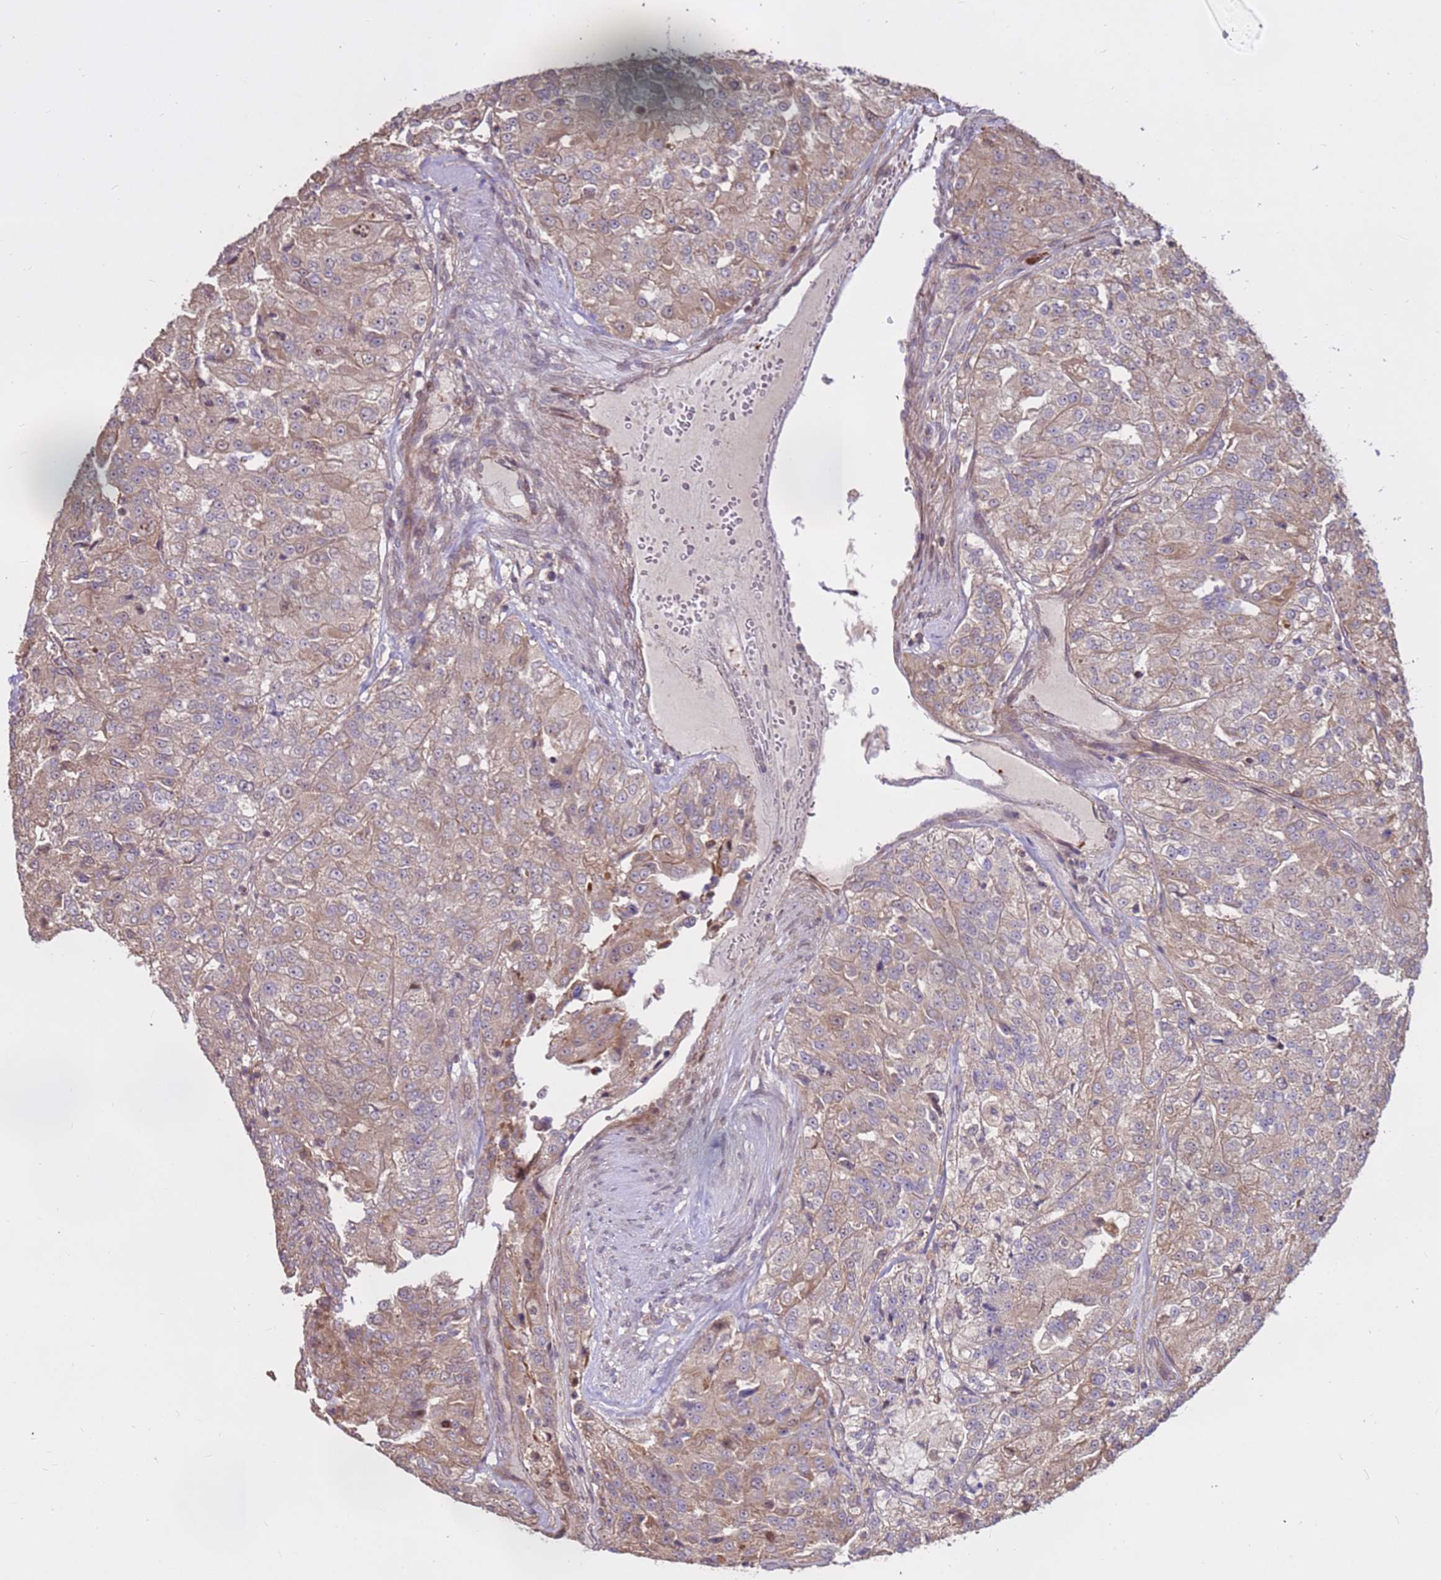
{"staining": {"intensity": "weak", "quantity": "25%-75%", "location": "cytoplasmic/membranous"}, "tissue": "renal cancer", "cell_type": "Tumor cells", "image_type": "cancer", "snomed": [{"axis": "morphology", "description": "Adenocarcinoma, NOS"}, {"axis": "topography", "description": "Kidney"}], "caption": "IHC (DAB (3,3'-diaminobenzidine)) staining of renal cancer (adenocarcinoma) displays weak cytoplasmic/membranous protein positivity in approximately 25%-75% of tumor cells.", "gene": "CCDC112", "patient": {"sex": "female", "age": 63}}